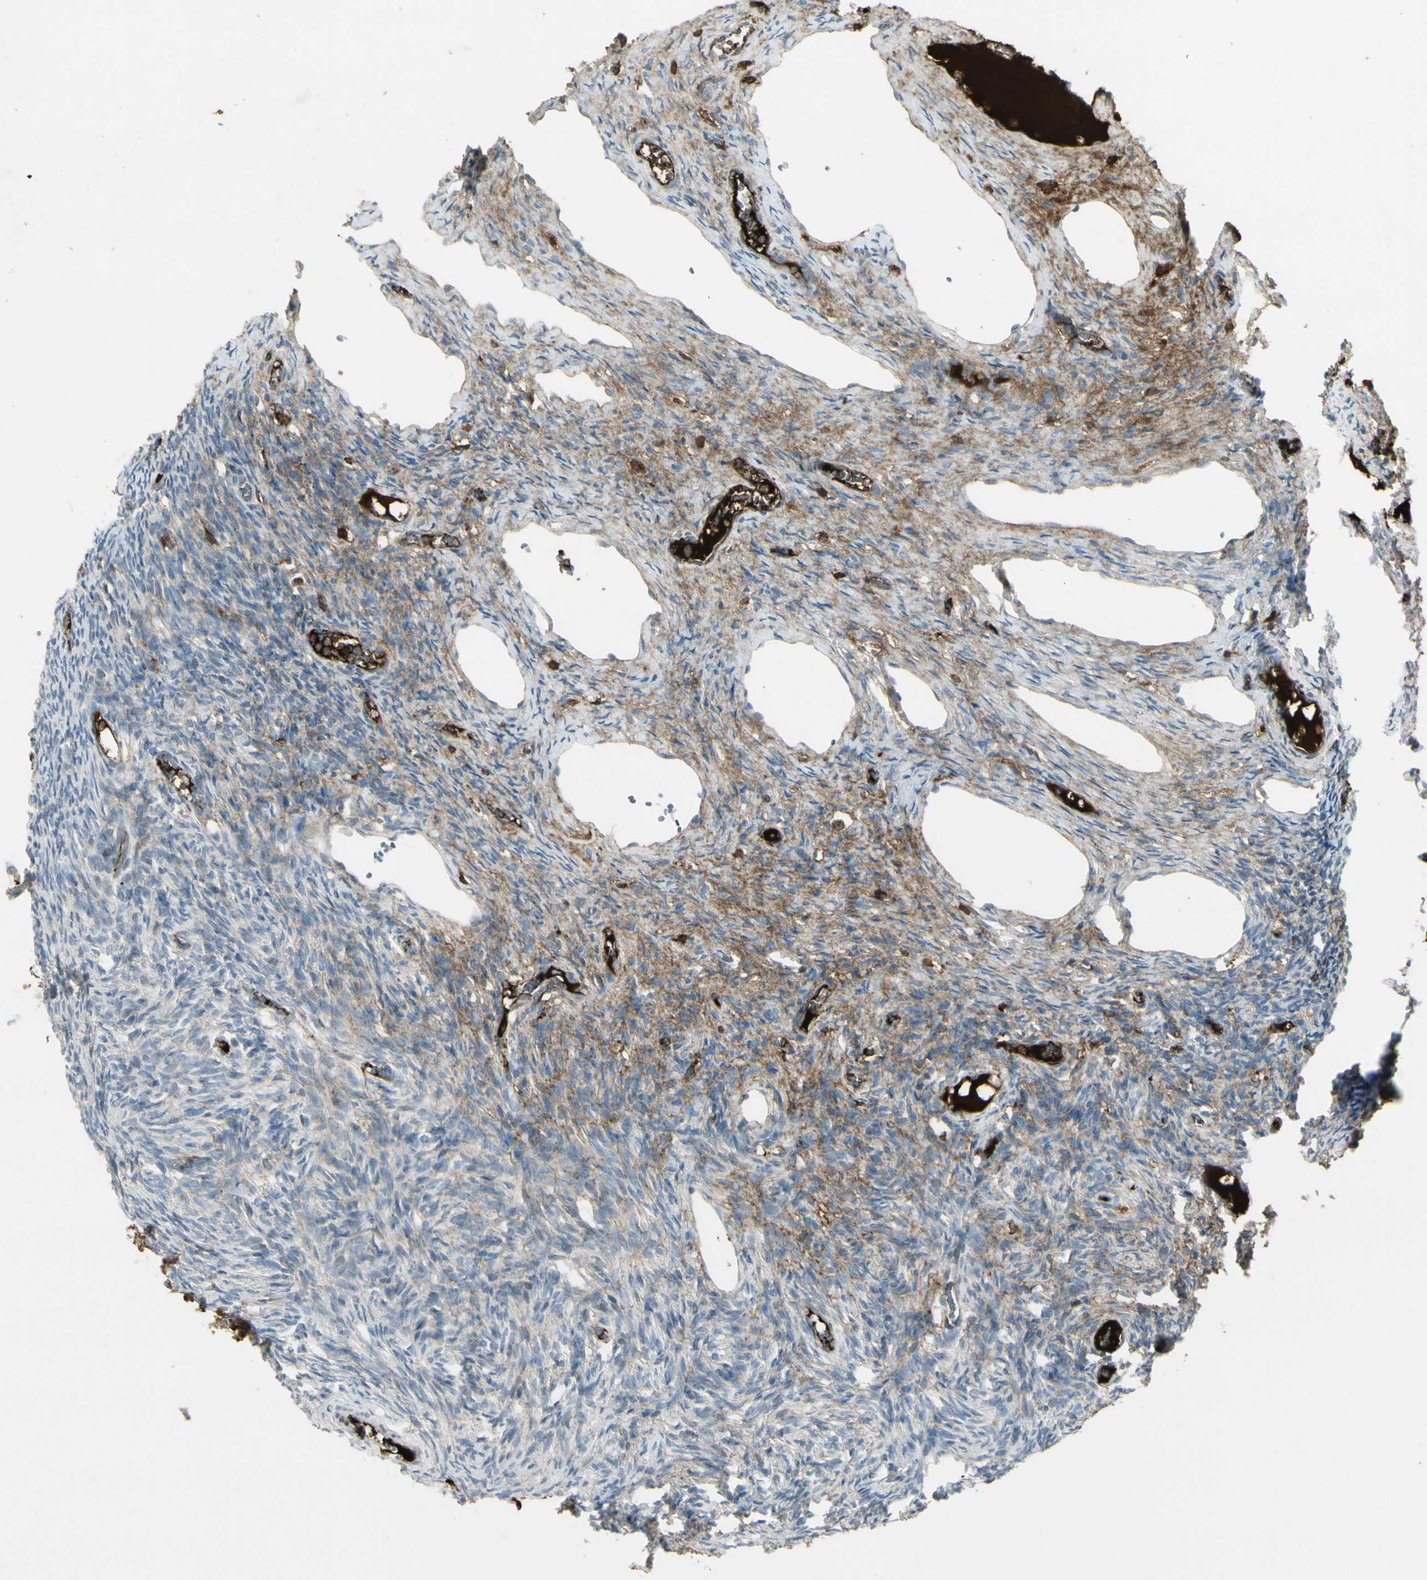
{"staining": {"intensity": "moderate", "quantity": "<25%", "location": "cytoplasmic/membranous"}, "tissue": "ovary", "cell_type": "Ovarian stroma cells", "image_type": "normal", "snomed": [{"axis": "morphology", "description": "Normal tissue, NOS"}, {"axis": "topography", "description": "Ovary"}], "caption": "Normal ovary exhibits moderate cytoplasmic/membranous positivity in approximately <25% of ovarian stroma cells, visualized by immunohistochemistry.", "gene": "IGHM", "patient": {"sex": "female", "age": 33}}